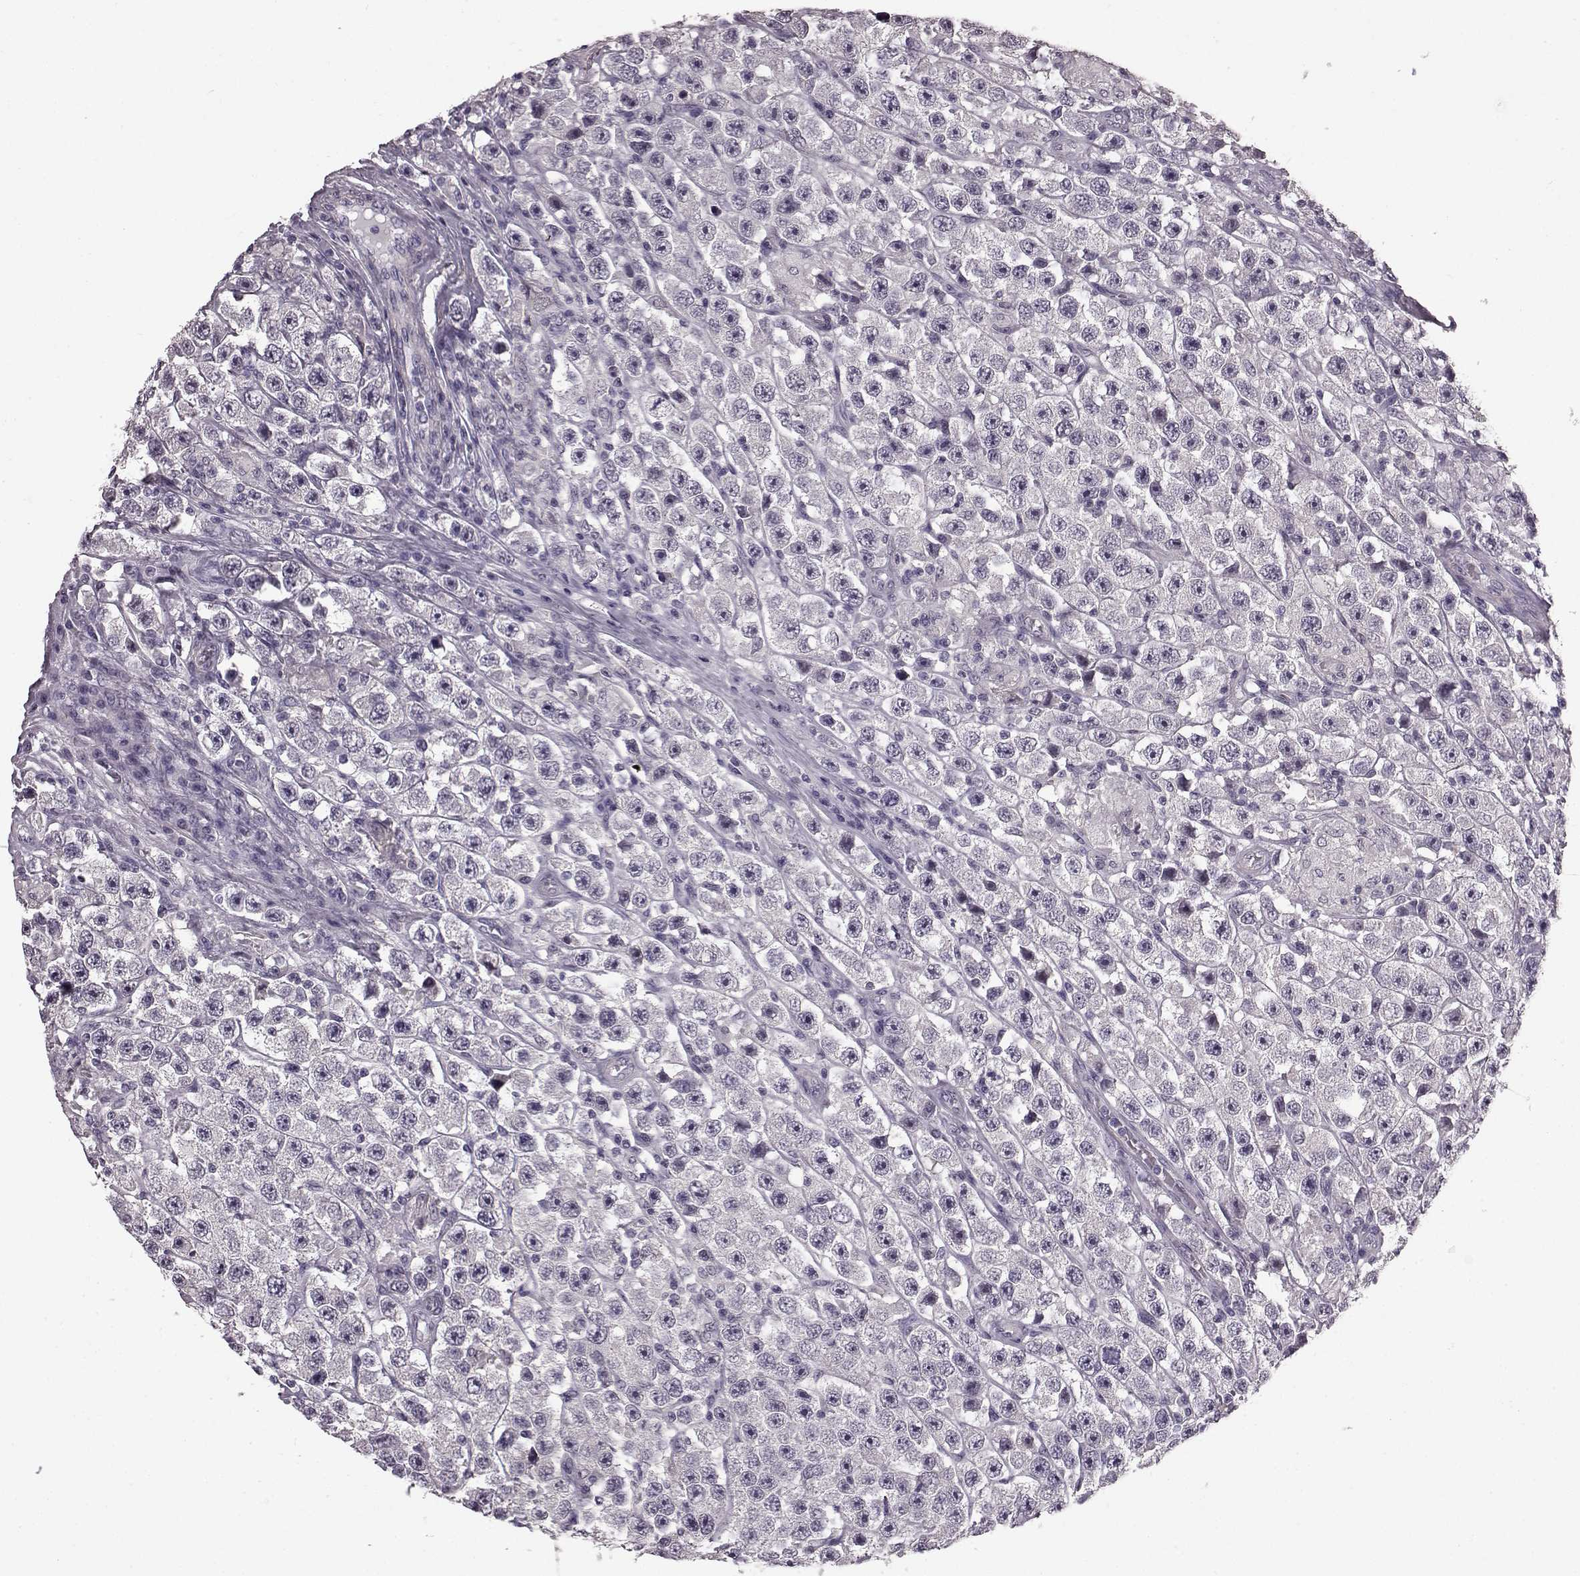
{"staining": {"intensity": "negative", "quantity": "none", "location": "none"}, "tissue": "testis cancer", "cell_type": "Tumor cells", "image_type": "cancer", "snomed": [{"axis": "morphology", "description": "Seminoma, NOS"}, {"axis": "topography", "description": "Testis"}], "caption": "An image of human testis cancer (seminoma) is negative for staining in tumor cells.", "gene": "SLCO3A1", "patient": {"sex": "male", "age": 45}}